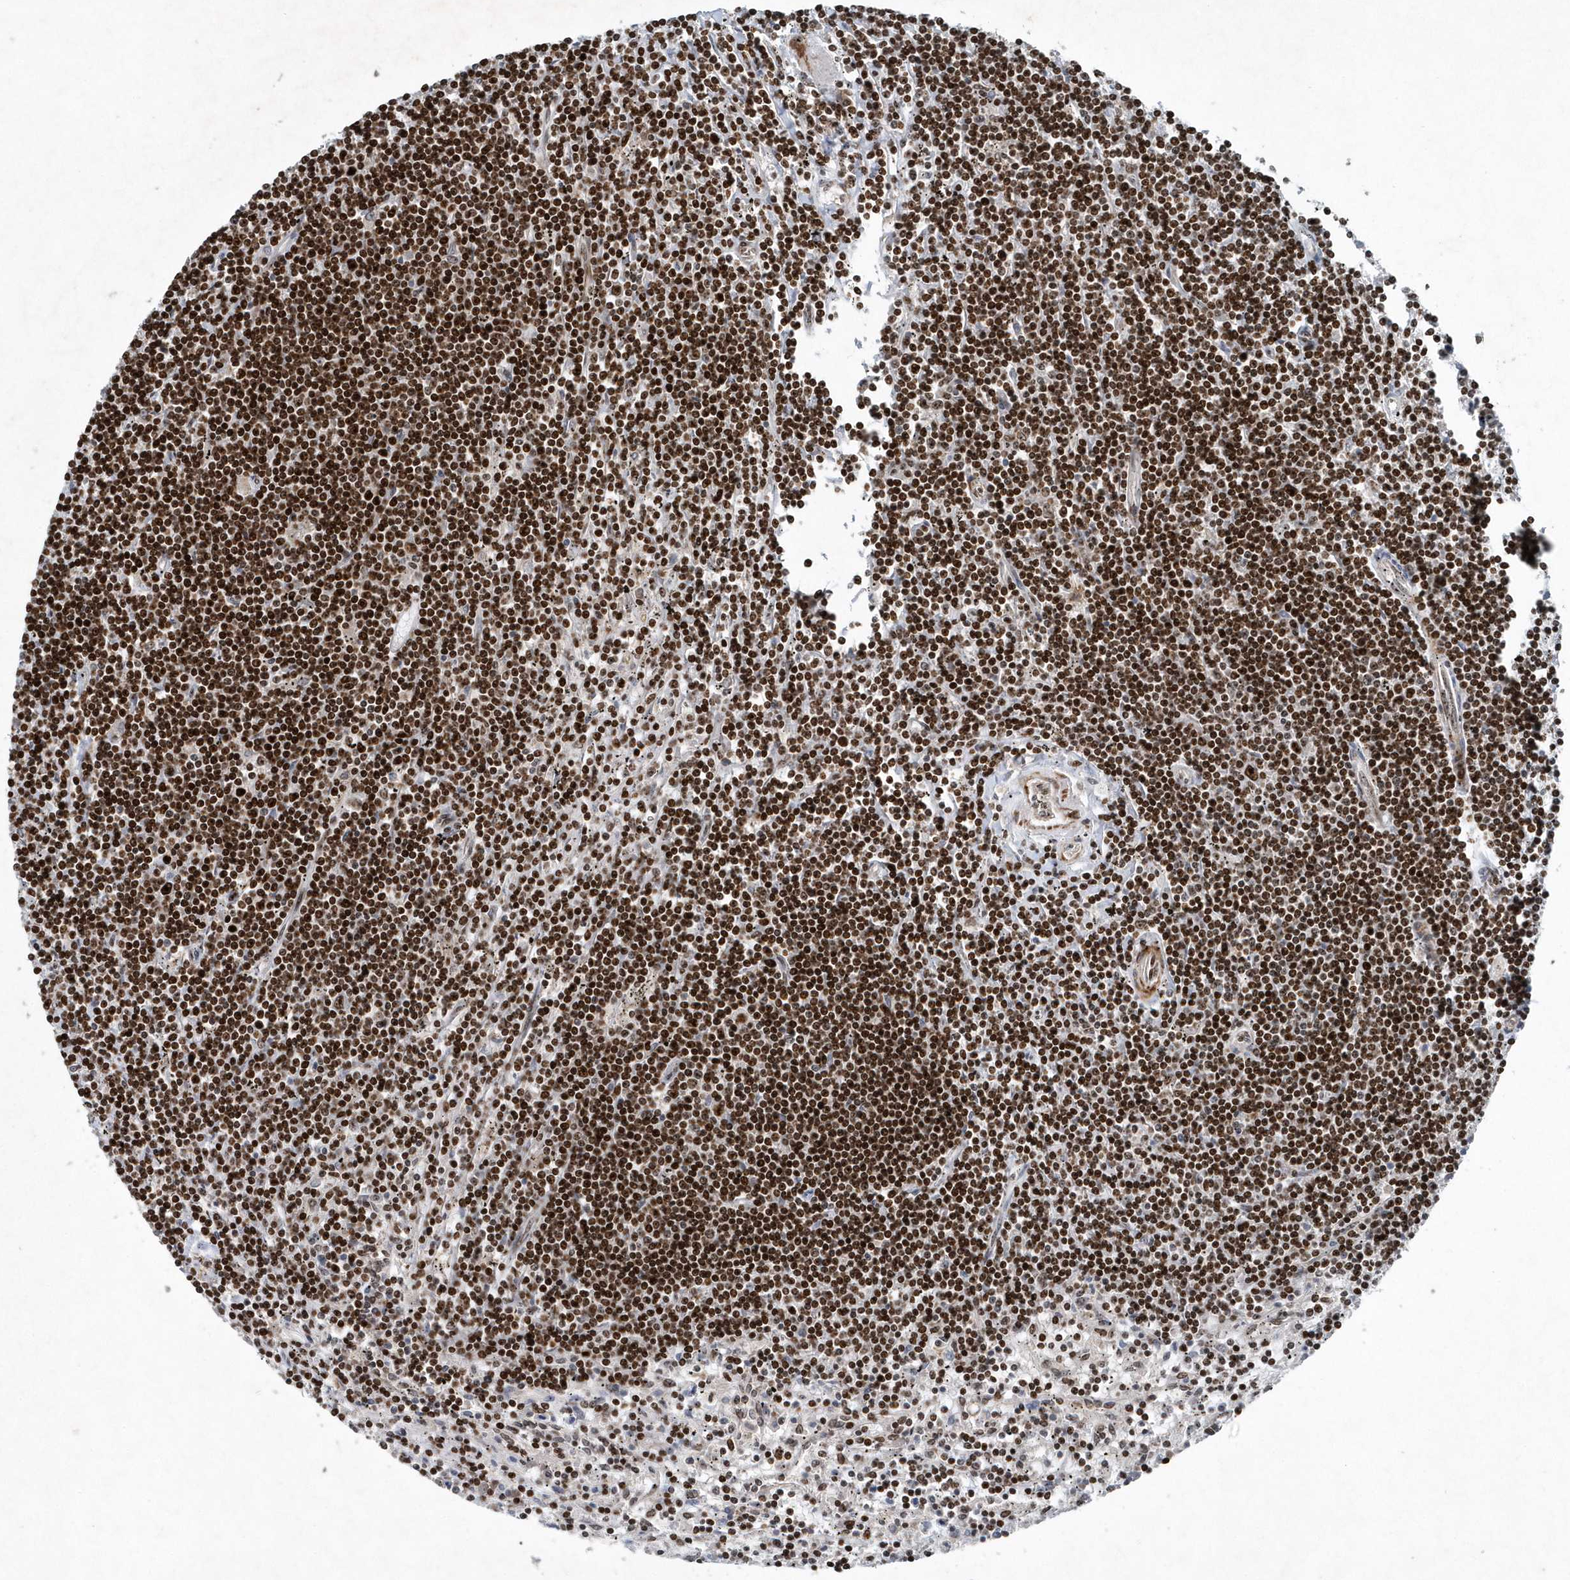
{"staining": {"intensity": "strong", "quantity": ">75%", "location": "nuclear"}, "tissue": "lymphoma", "cell_type": "Tumor cells", "image_type": "cancer", "snomed": [{"axis": "morphology", "description": "Malignant lymphoma, non-Hodgkin's type, Low grade"}, {"axis": "topography", "description": "Spleen"}], "caption": "Strong nuclear expression for a protein is seen in approximately >75% of tumor cells of lymphoma using immunohistochemistry (IHC).", "gene": "QTRT2", "patient": {"sex": "male", "age": 76}}